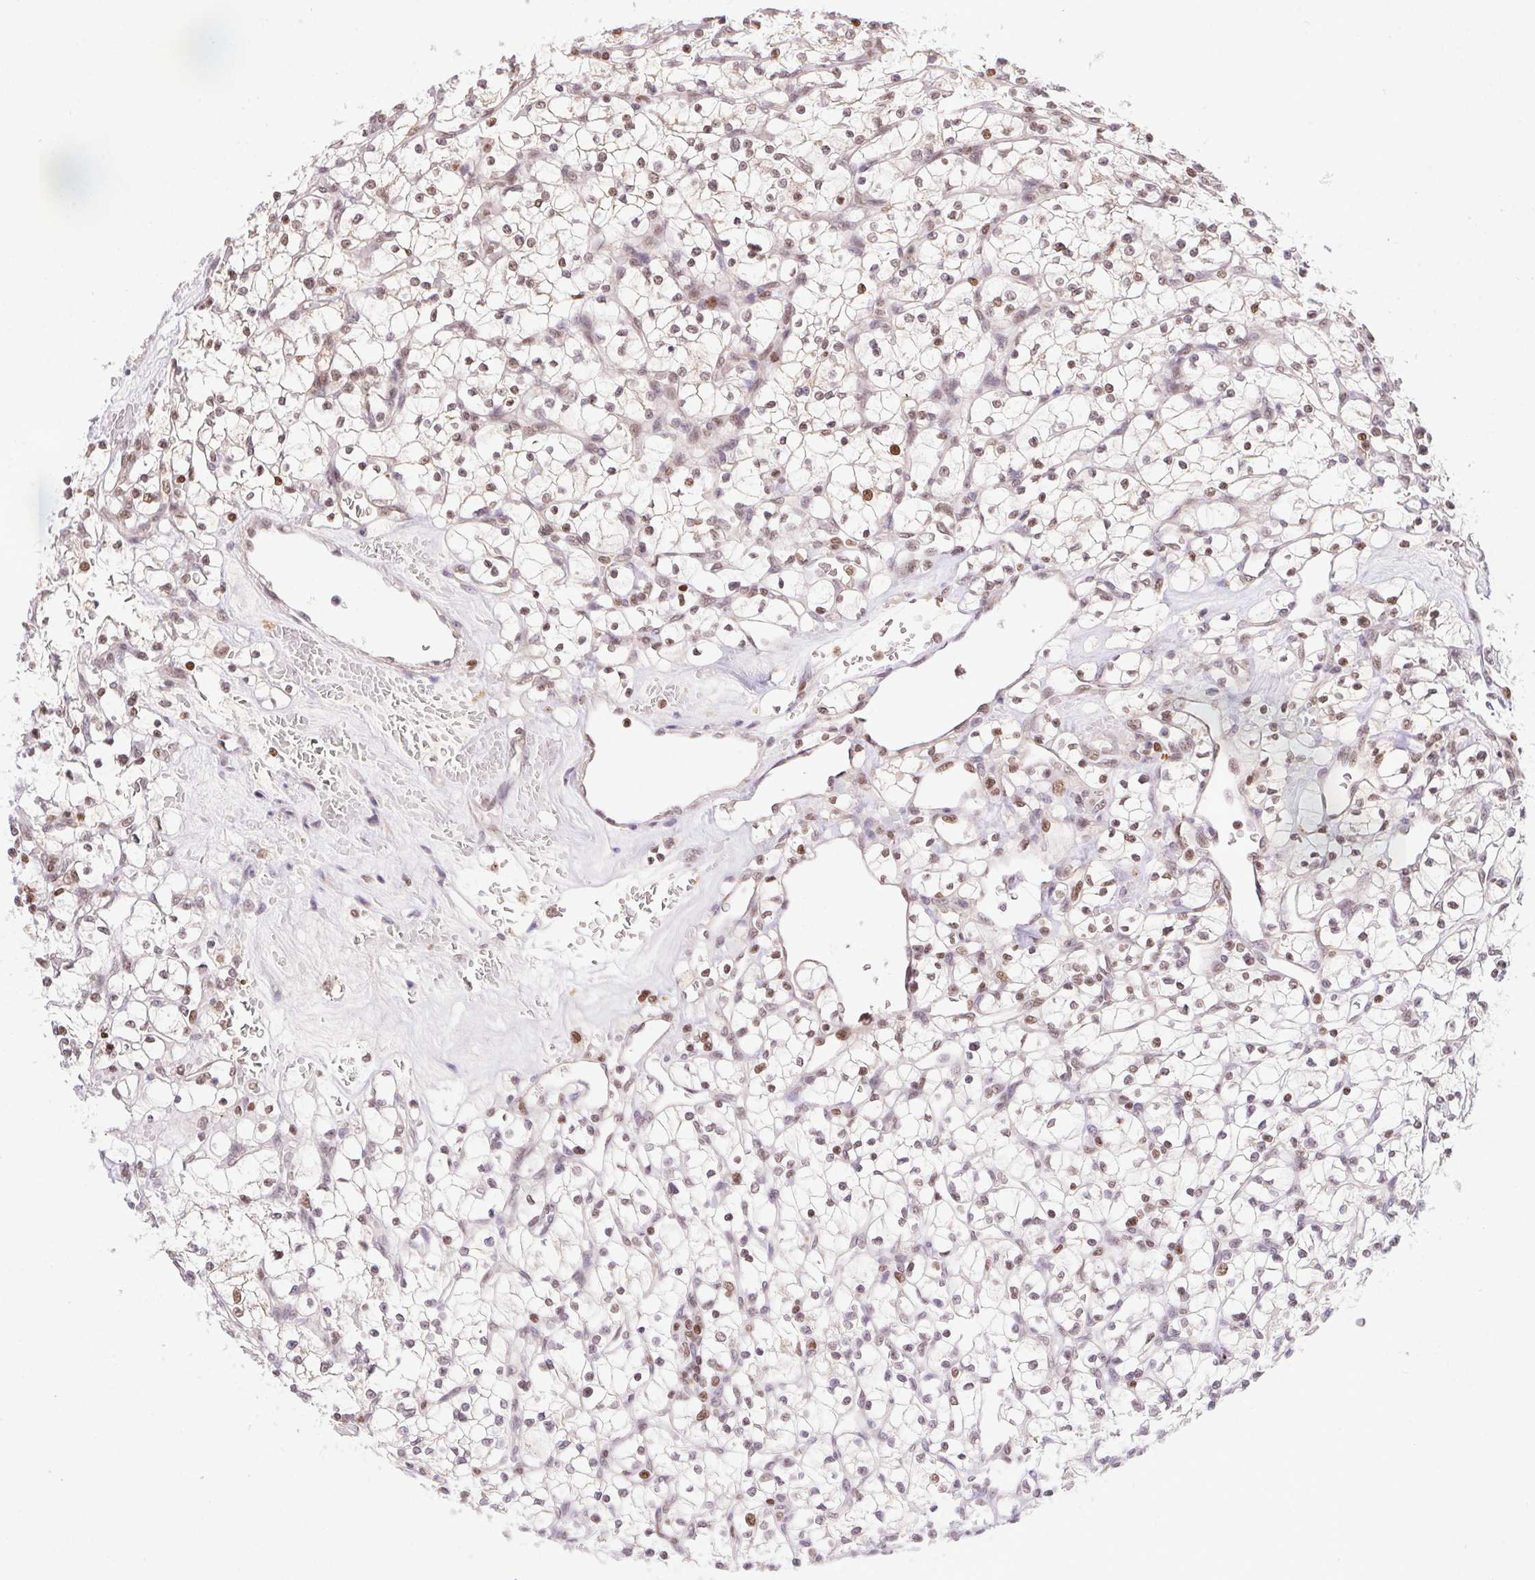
{"staining": {"intensity": "weak", "quantity": ">75%", "location": "nuclear"}, "tissue": "renal cancer", "cell_type": "Tumor cells", "image_type": "cancer", "snomed": [{"axis": "morphology", "description": "Adenocarcinoma, NOS"}, {"axis": "topography", "description": "Kidney"}], "caption": "Protein expression analysis of human adenocarcinoma (renal) reveals weak nuclear expression in approximately >75% of tumor cells. (DAB IHC, brown staining for protein, blue staining for nuclei).", "gene": "POLD3", "patient": {"sex": "female", "age": 64}}